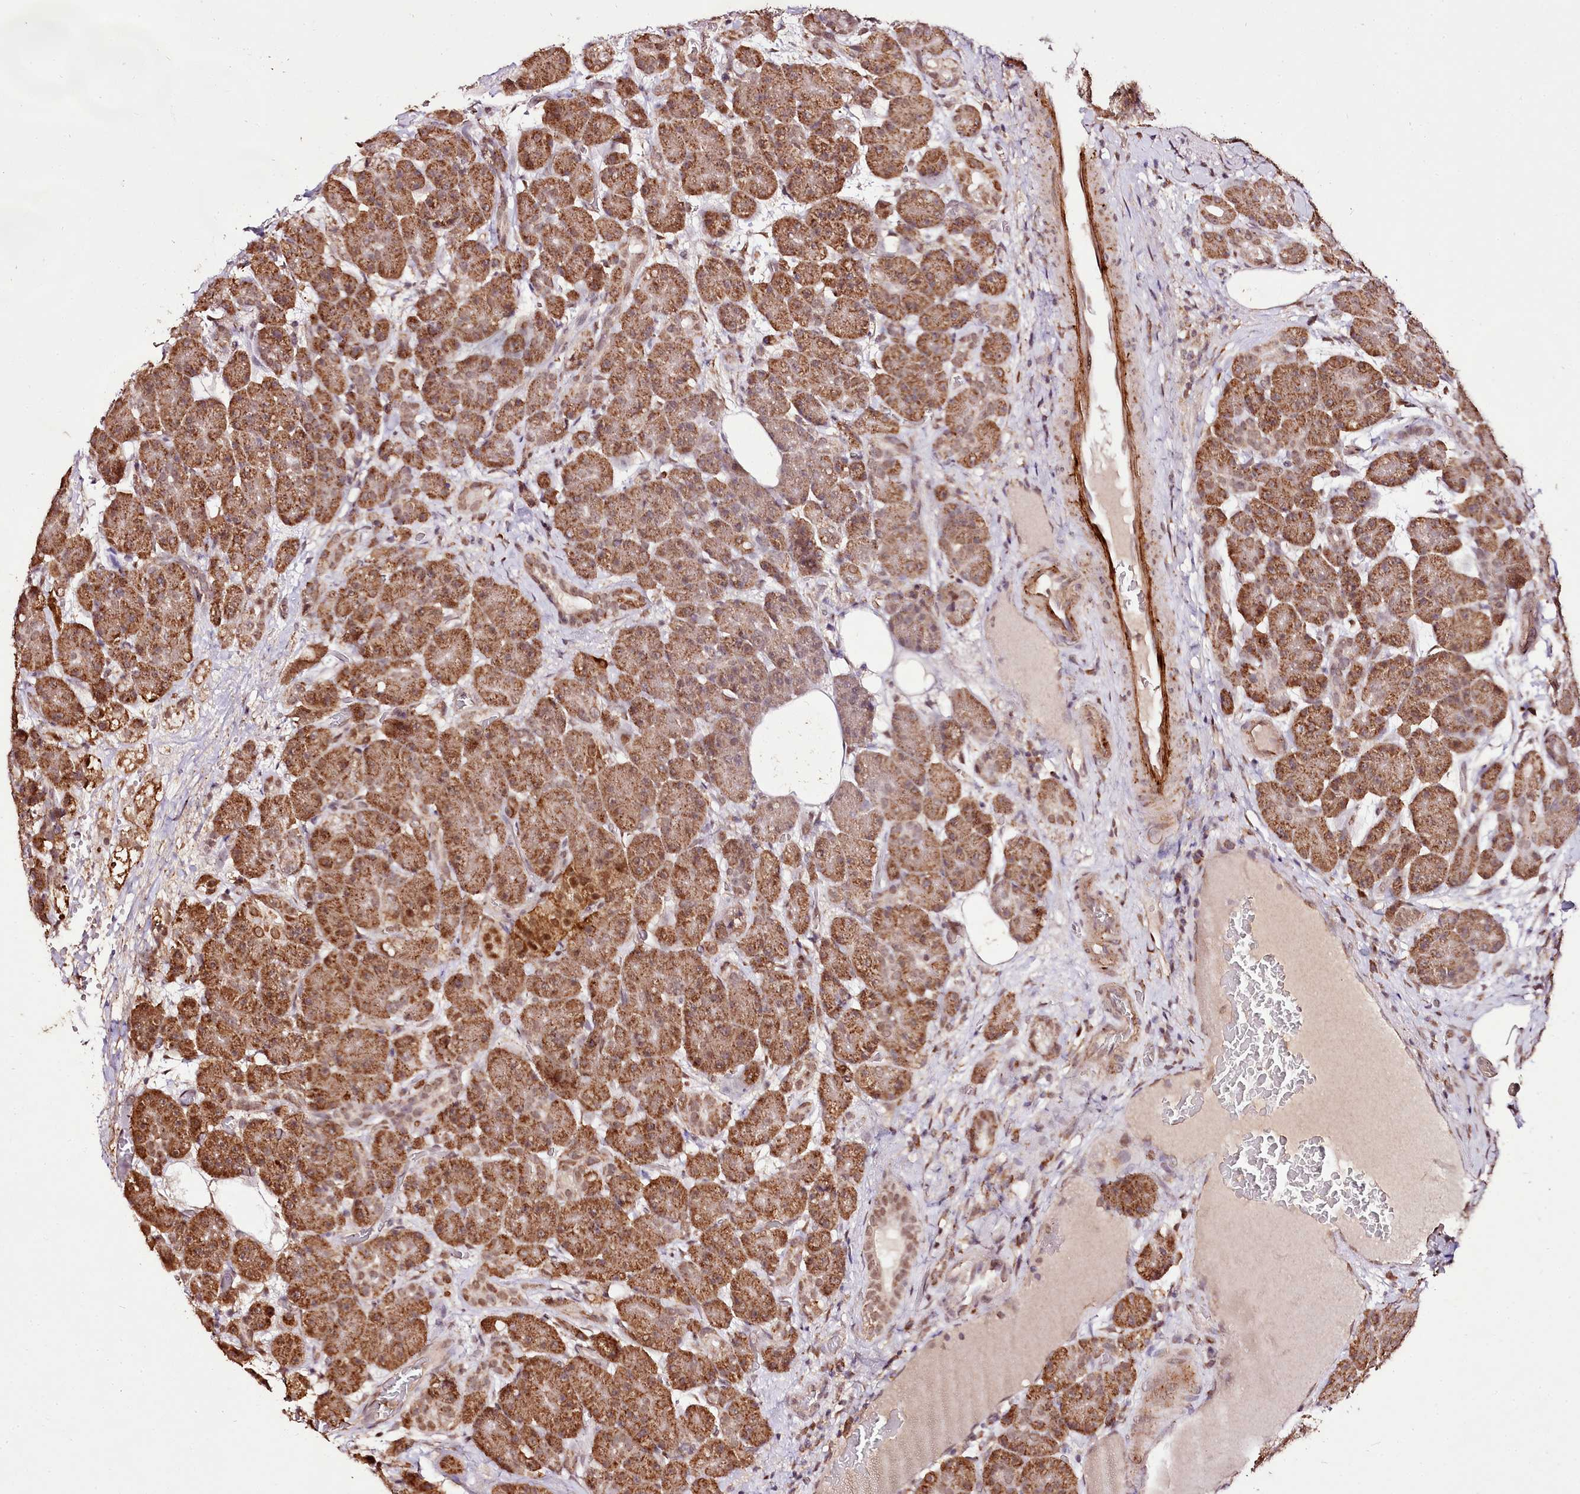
{"staining": {"intensity": "strong", "quantity": ">75%", "location": "cytoplasmic/membranous"}, "tissue": "pancreas", "cell_type": "Exocrine glandular cells", "image_type": "normal", "snomed": [{"axis": "morphology", "description": "Normal tissue, NOS"}, {"axis": "topography", "description": "Pancreas"}], "caption": "High-magnification brightfield microscopy of benign pancreas stained with DAB (3,3'-diaminobenzidine) (brown) and counterstained with hematoxylin (blue). exocrine glandular cells exhibit strong cytoplasmic/membranous expression is seen in approximately>75% of cells.", "gene": "EDIL3", "patient": {"sex": "male", "age": 63}}